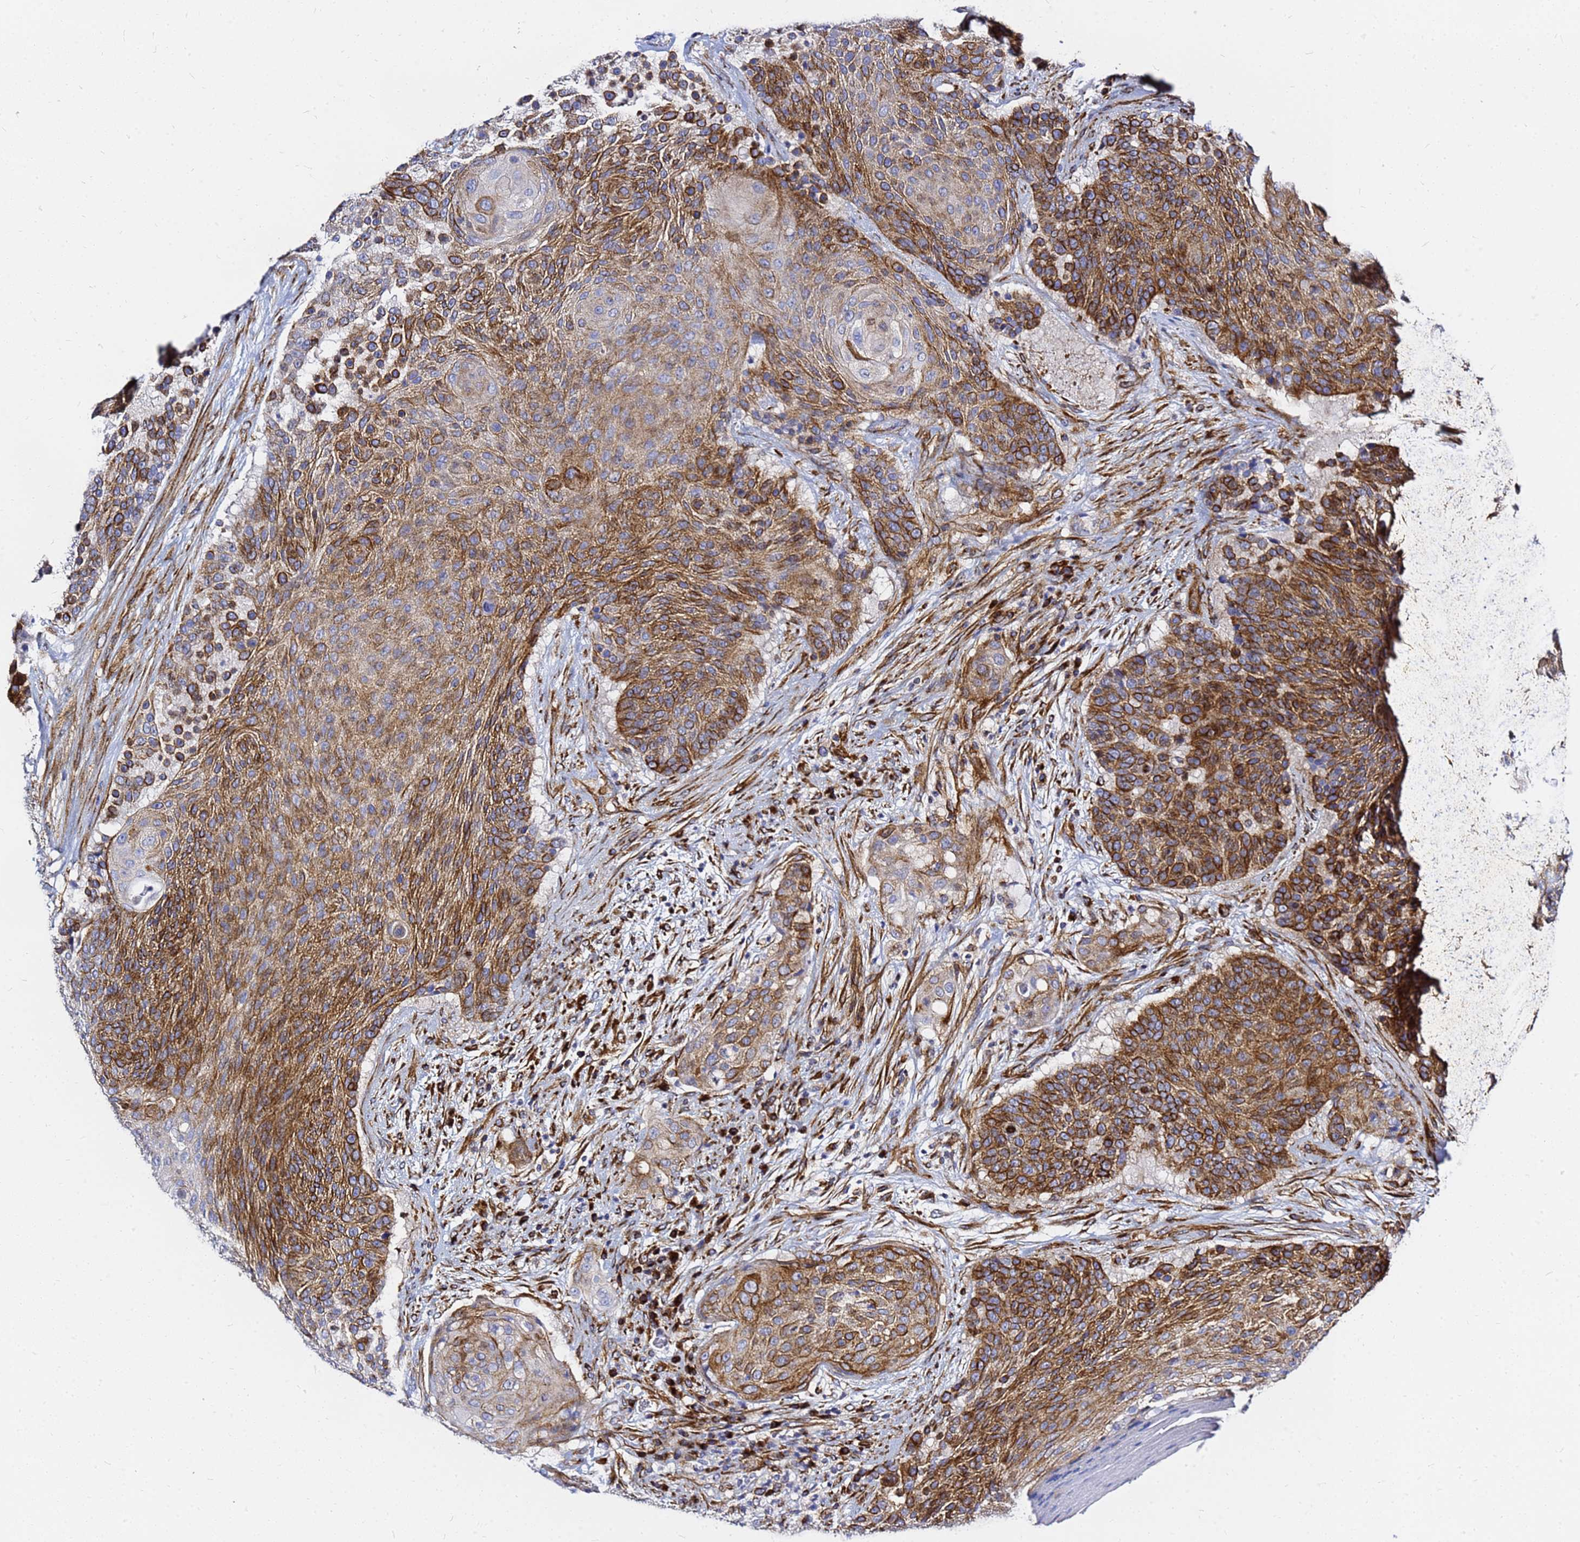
{"staining": {"intensity": "strong", "quantity": ">75%", "location": "cytoplasmic/membranous"}, "tissue": "urothelial cancer", "cell_type": "Tumor cells", "image_type": "cancer", "snomed": [{"axis": "morphology", "description": "Urothelial carcinoma, High grade"}, {"axis": "topography", "description": "Urinary bladder"}], "caption": "Urothelial cancer stained with a protein marker shows strong staining in tumor cells.", "gene": "TUBA8", "patient": {"sex": "female", "age": 63}}